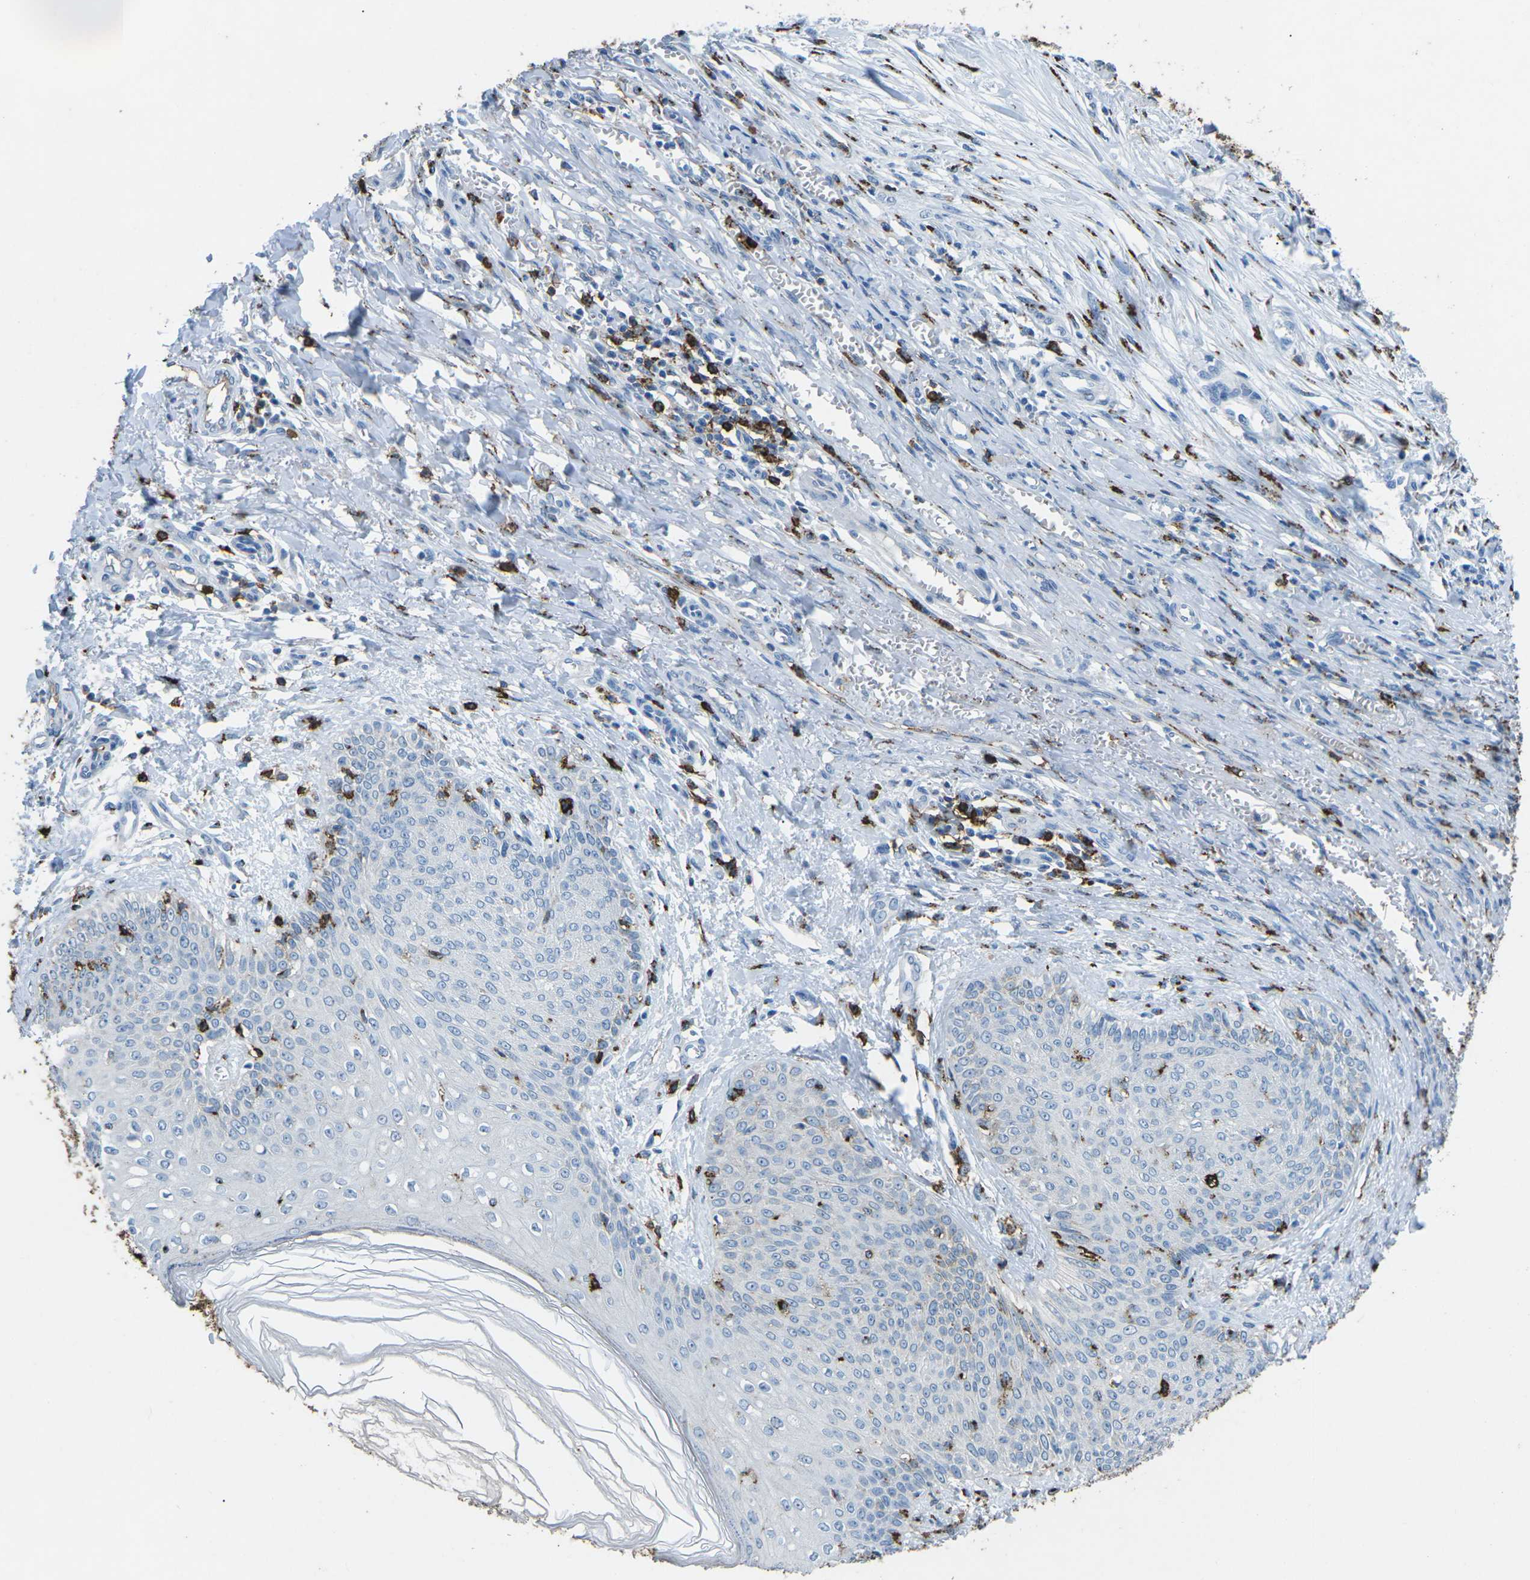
{"staining": {"intensity": "moderate", "quantity": "<25%", "location": "cytoplasmic/membranous"}, "tissue": "skin cancer", "cell_type": "Tumor cells", "image_type": "cancer", "snomed": [{"axis": "morphology", "description": "Basal cell carcinoma"}, {"axis": "topography", "description": "Skin"}], "caption": "Protein positivity by IHC exhibits moderate cytoplasmic/membranous expression in about <25% of tumor cells in basal cell carcinoma (skin).", "gene": "CTAGE1", "patient": {"sex": "female", "age": 64}}